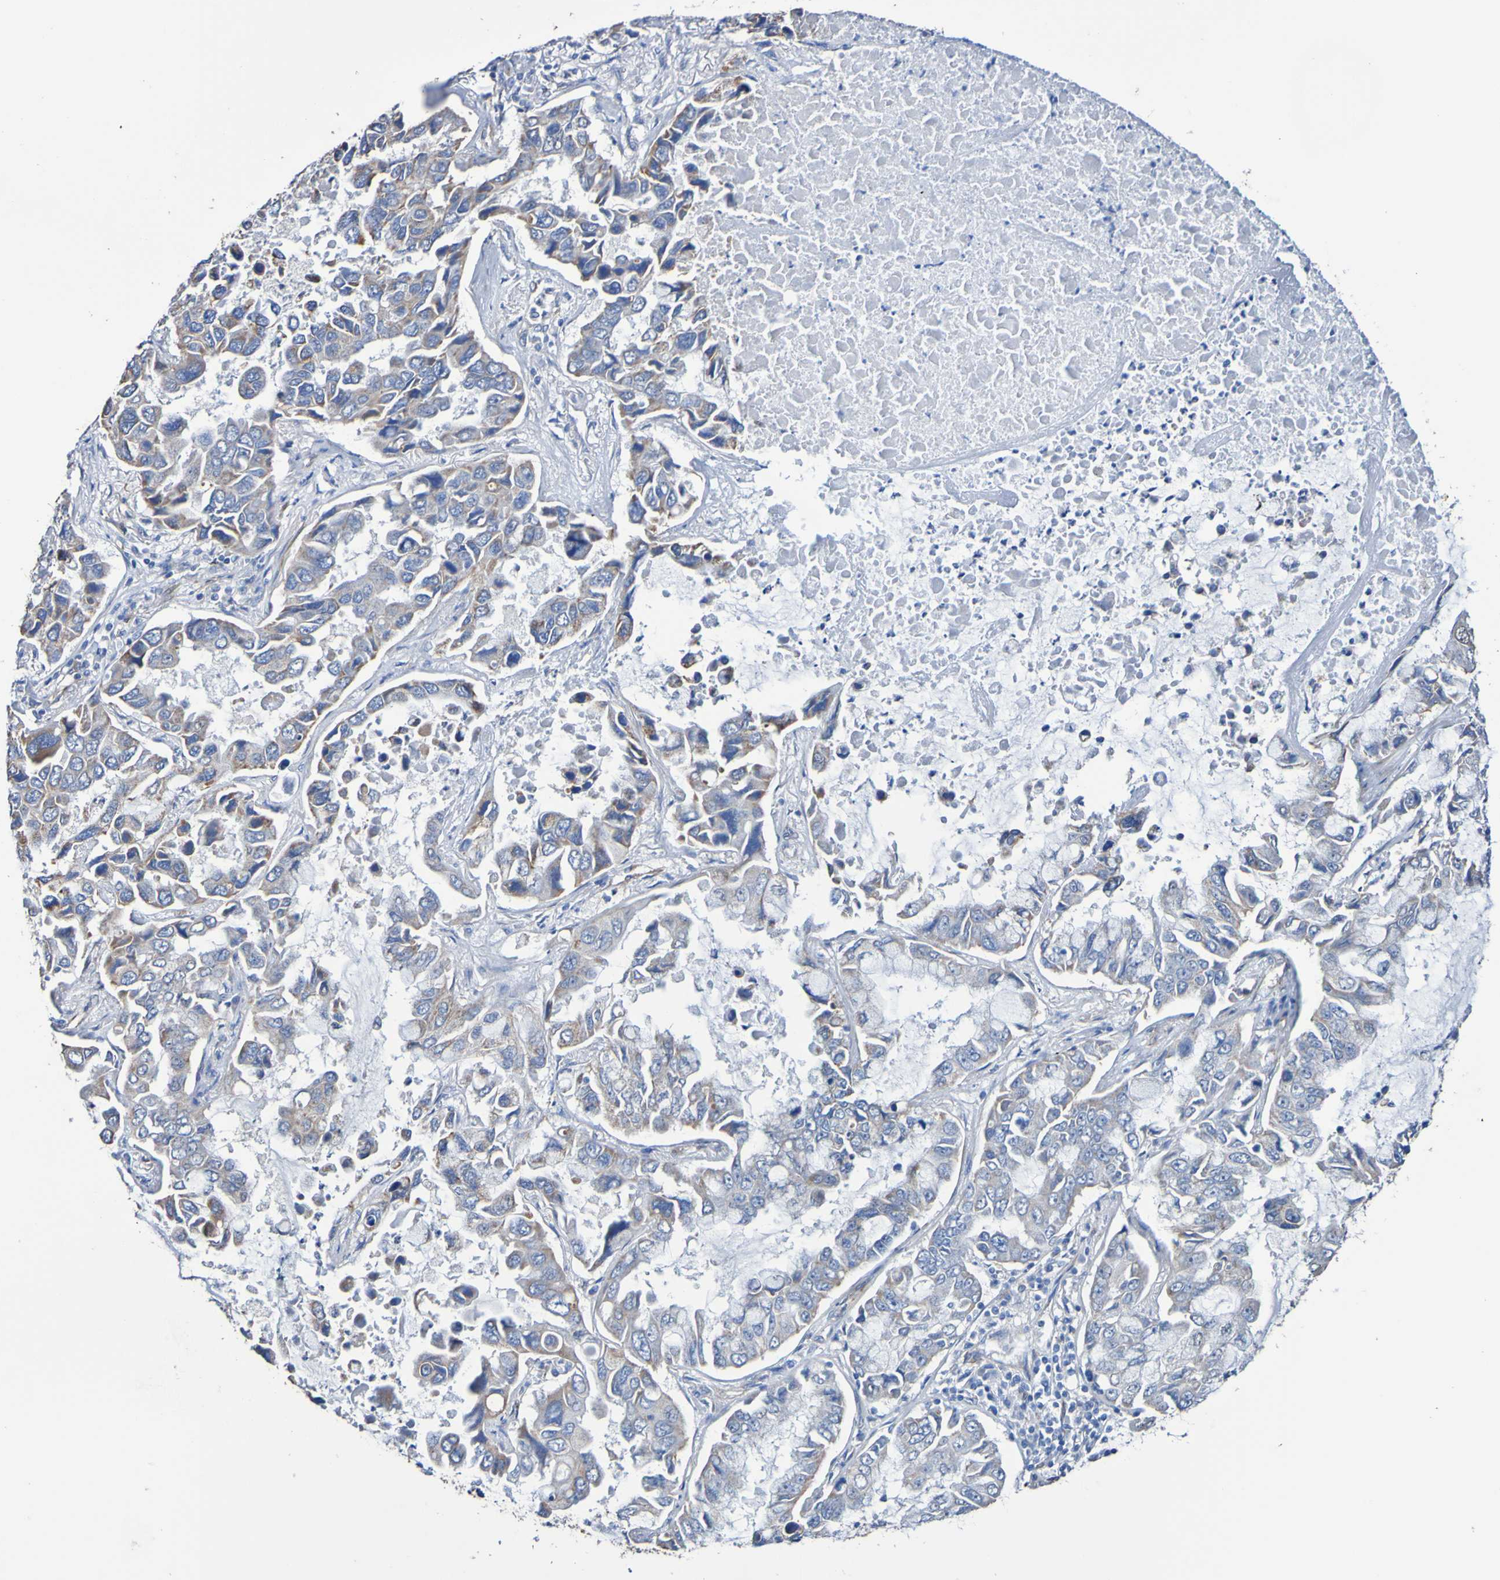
{"staining": {"intensity": "weak", "quantity": "25%-75%", "location": "cytoplasmic/membranous"}, "tissue": "lung cancer", "cell_type": "Tumor cells", "image_type": "cancer", "snomed": [{"axis": "morphology", "description": "Adenocarcinoma, NOS"}, {"axis": "topography", "description": "Lung"}], "caption": "Weak cytoplasmic/membranous staining for a protein is present in about 25%-75% of tumor cells of lung adenocarcinoma using immunohistochemistry (IHC).", "gene": "ELMOD3", "patient": {"sex": "male", "age": 64}}